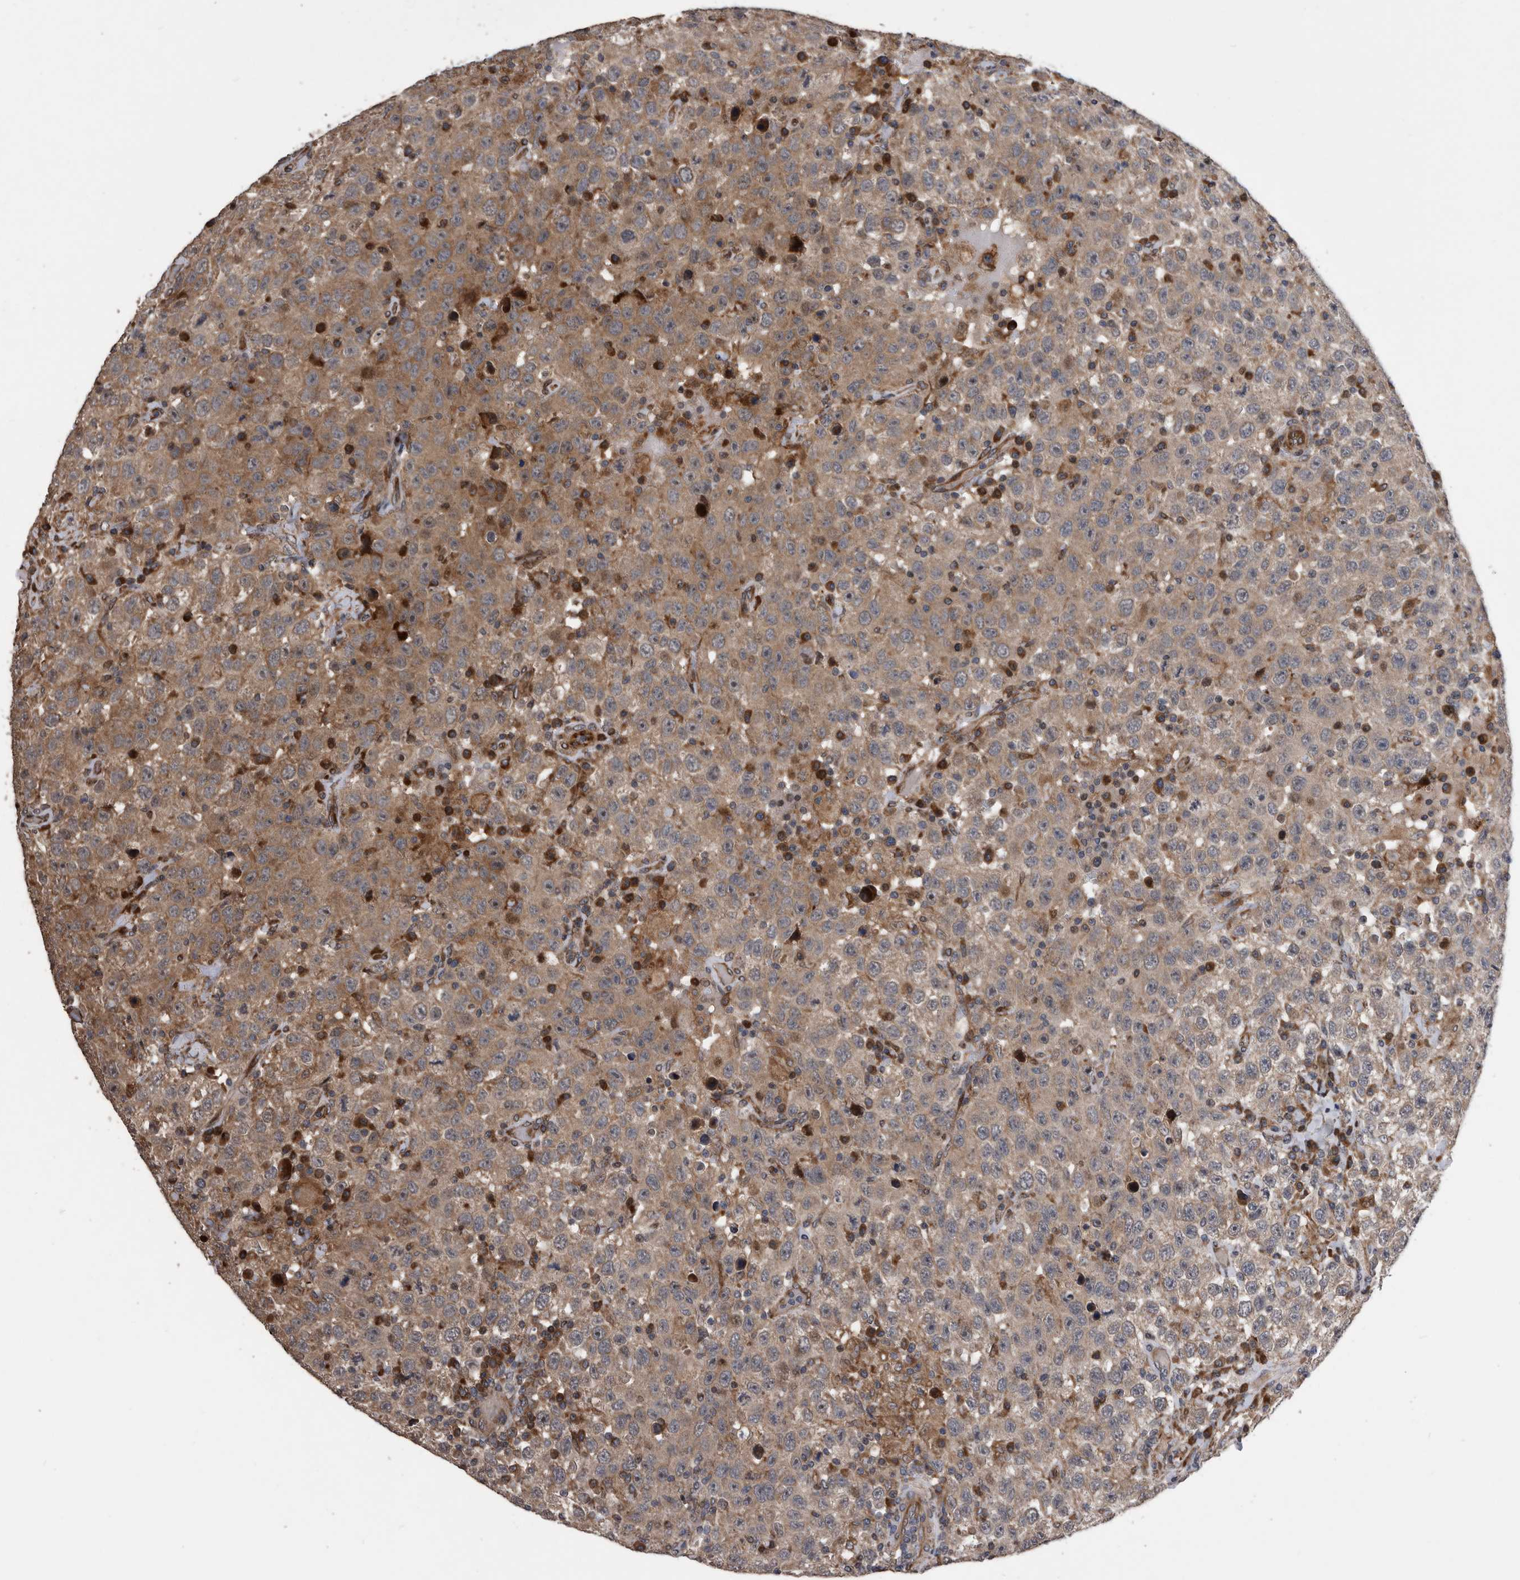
{"staining": {"intensity": "moderate", "quantity": ">75%", "location": "cytoplasmic/membranous"}, "tissue": "testis cancer", "cell_type": "Tumor cells", "image_type": "cancer", "snomed": [{"axis": "morphology", "description": "Seminoma, NOS"}, {"axis": "topography", "description": "Testis"}], "caption": "Moderate cytoplasmic/membranous expression is appreciated in about >75% of tumor cells in seminoma (testis). (IHC, brightfield microscopy, high magnification).", "gene": "SERINC2", "patient": {"sex": "male", "age": 41}}